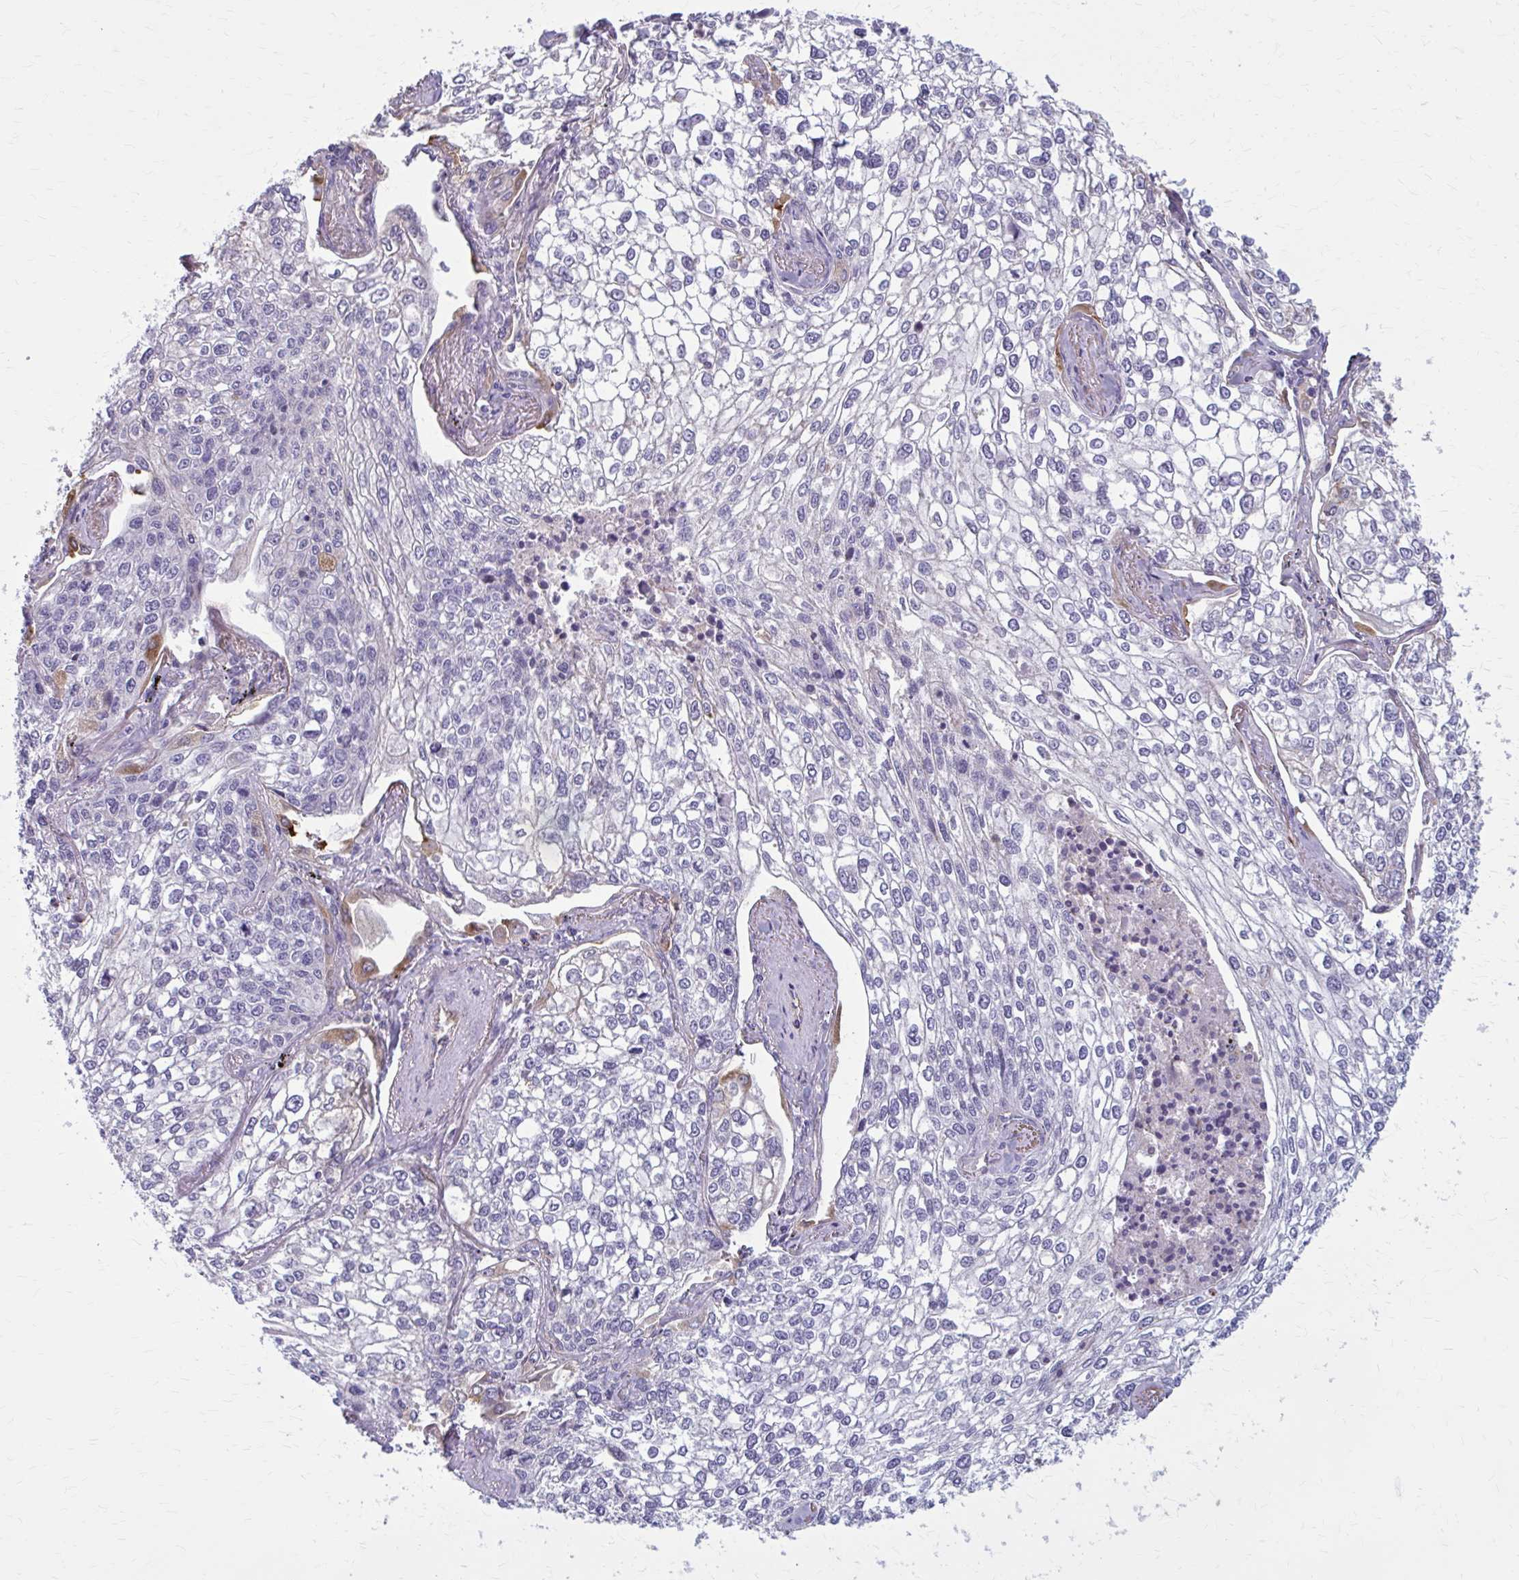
{"staining": {"intensity": "negative", "quantity": "none", "location": "none"}, "tissue": "lung cancer", "cell_type": "Tumor cells", "image_type": "cancer", "snomed": [{"axis": "morphology", "description": "Squamous cell carcinoma, NOS"}, {"axis": "topography", "description": "Lung"}], "caption": "DAB immunohistochemical staining of lung squamous cell carcinoma demonstrates no significant staining in tumor cells. (Brightfield microscopy of DAB immunohistochemistry (IHC) at high magnification).", "gene": "ZDHHC7", "patient": {"sex": "male", "age": 74}}